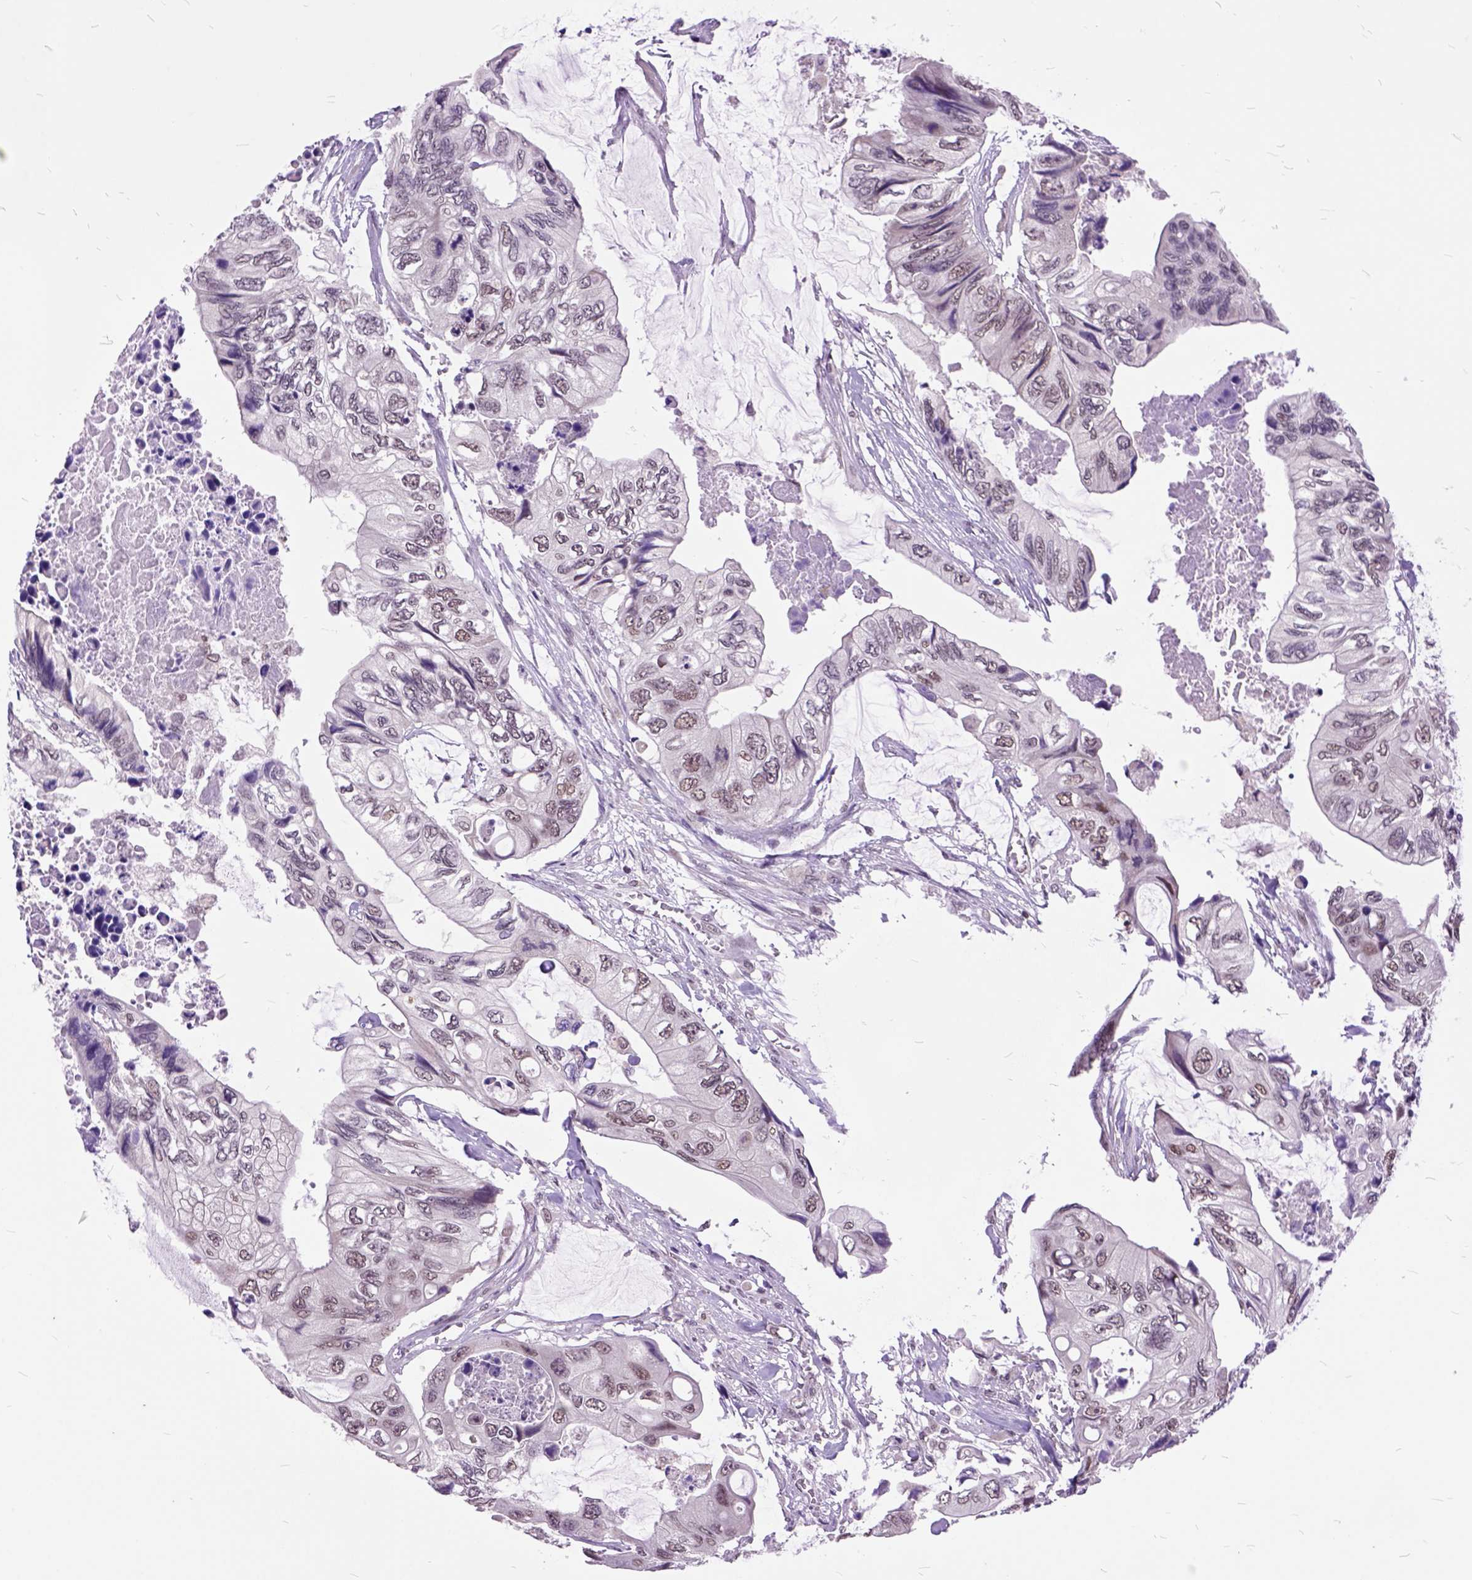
{"staining": {"intensity": "weak", "quantity": ">75%", "location": "cytoplasmic/membranous,nuclear"}, "tissue": "colorectal cancer", "cell_type": "Tumor cells", "image_type": "cancer", "snomed": [{"axis": "morphology", "description": "Adenocarcinoma, NOS"}, {"axis": "topography", "description": "Rectum"}], "caption": "Immunohistochemistry (IHC) image of human colorectal adenocarcinoma stained for a protein (brown), which reveals low levels of weak cytoplasmic/membranous and nuclear positivity in approximately >75% of tumor cells.", "gene": "ORC5", "patient": {"sex": "male", "age": 63}}